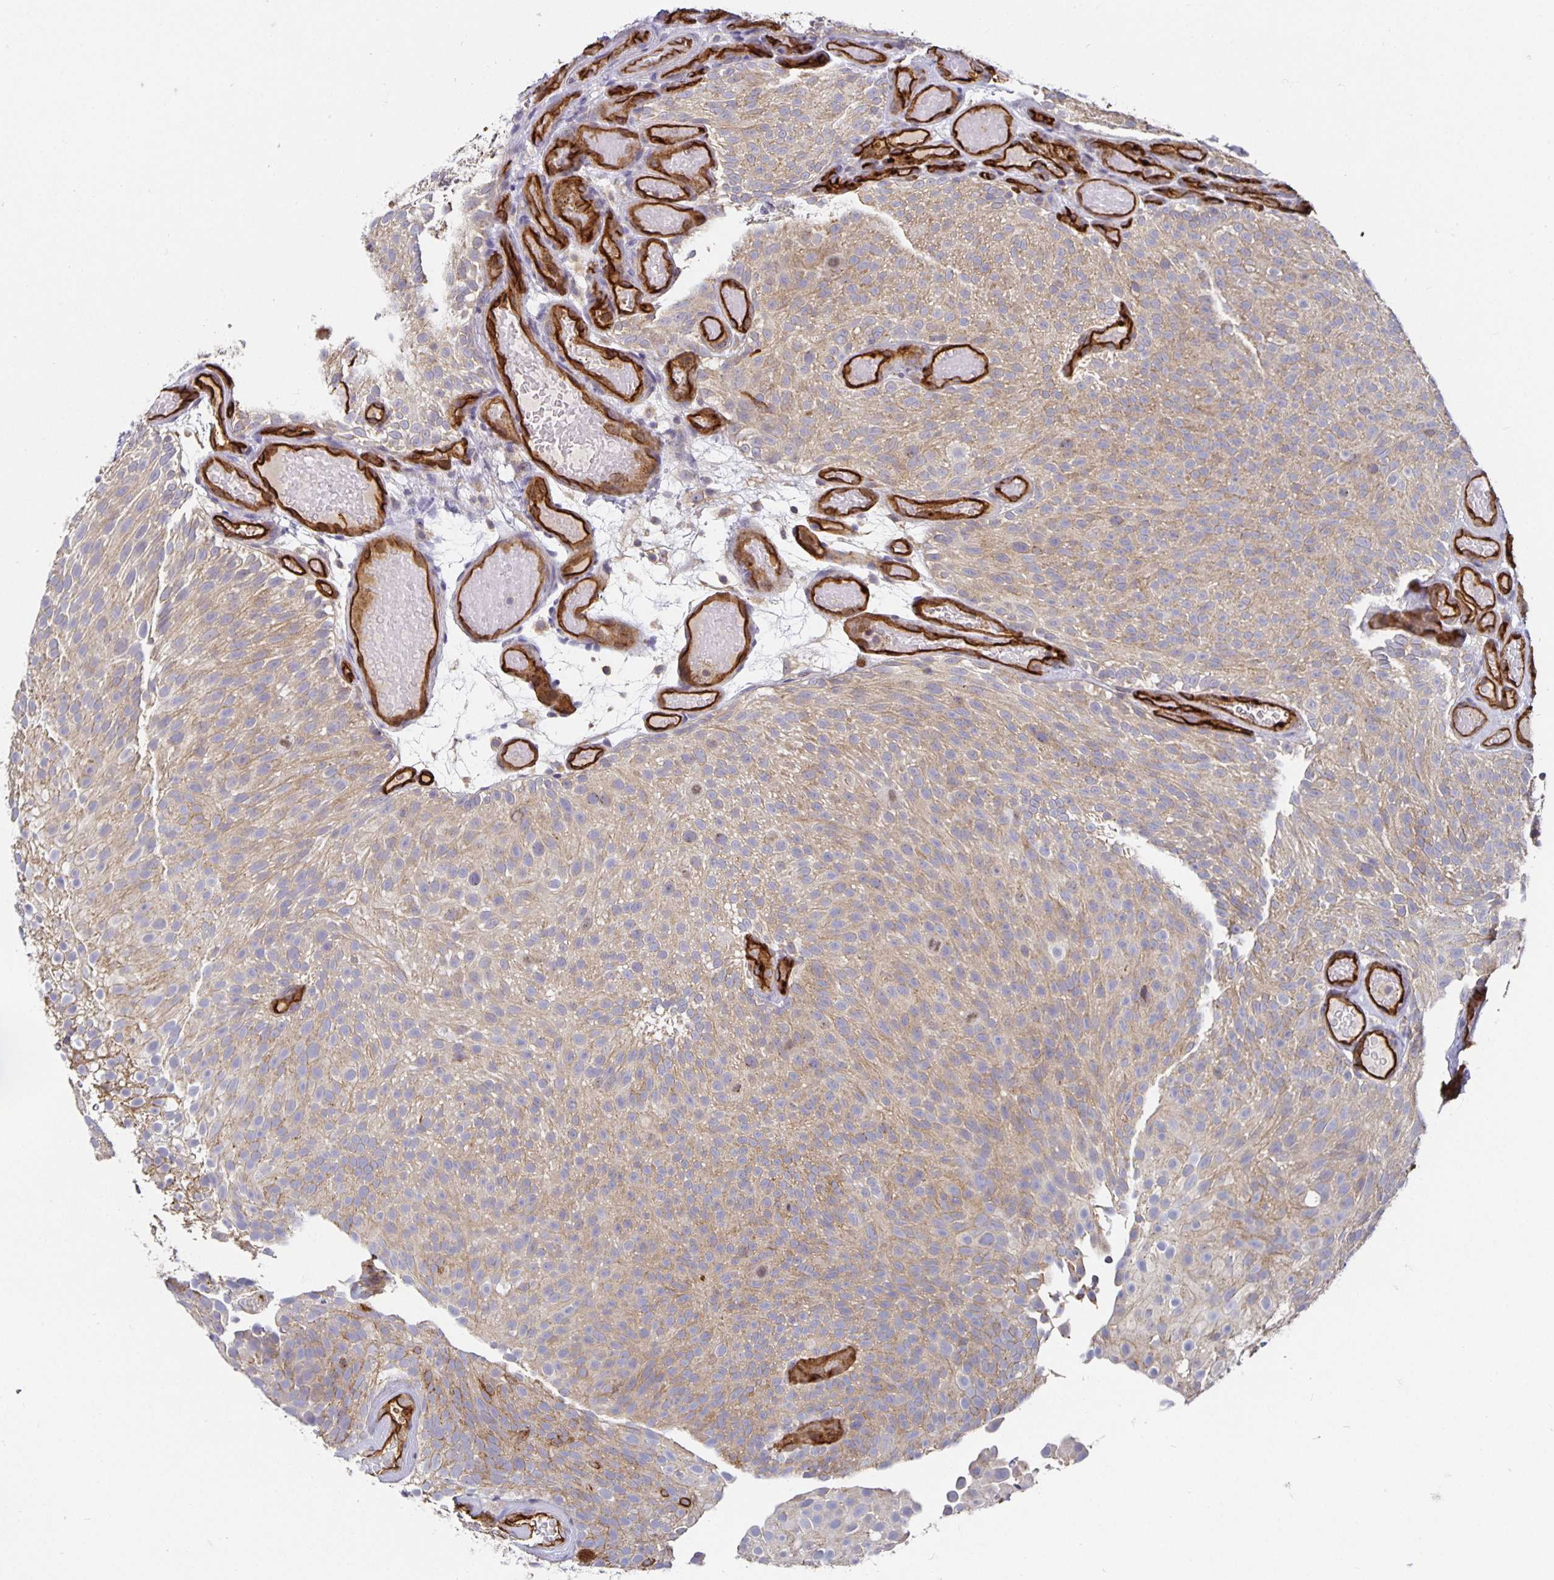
{"staining": {"intensity": "weak", "quantity": ">75%", "location": "cytoplasmic/membranous"}, "tissue": "urothelial cancer", "cell_type": "Tumor cells", "image_type": "cancer", "snomed": [{"axis": "morphology", "description": "Urothelial carcinoma, Low grade"}, {"axis": "topography", "description": "Urinary bladder"}], "caption": "Low-grade urothelial carcinoma stained for a protein (brown) shows weak cytoplasmic/membranous positive positivity in approximately >75% of tumor cells.", "gene": "PODXL", "patient": {"sex": "male", "age": 78}}